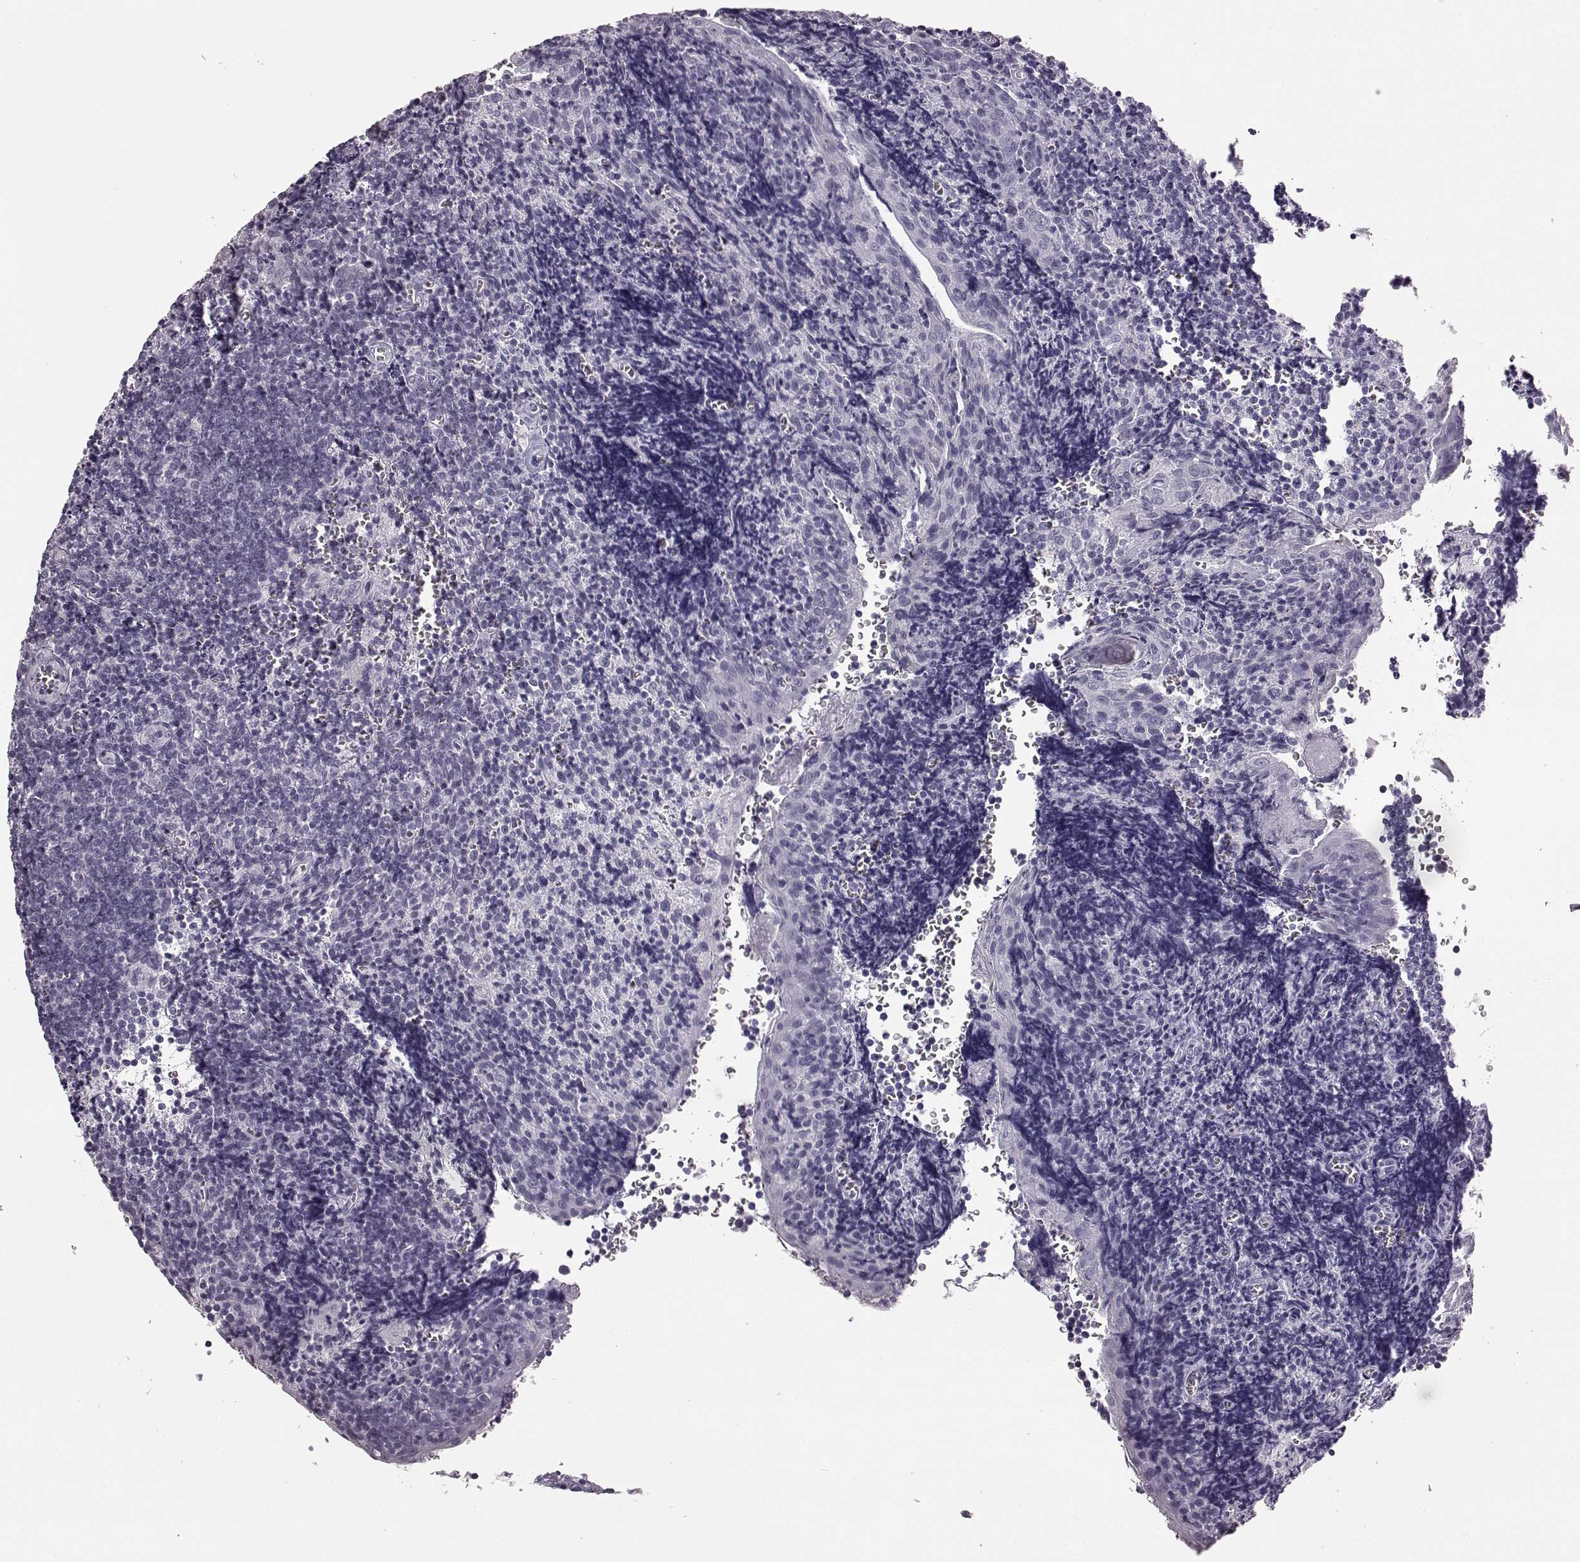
{"staining": {"intensity": "negative", "quantity": "none", "location": "none"}, "tissue": "tonsil", "cell_type": "Germinal center cells", "image_type": "normal", "snomed": [{"axis": "morphology", "description": "Normal tissue, NOS"}, {"axis": "morphology", "description": "Inflammation, NOS"}, {"axis": "topography", "description": "Tonsil"}], "caption": "The image reveals no staining of germinal center cells in normal tonsil.", "gene": "AIPL1", "patient": {"sex": "female", "age": 31}}